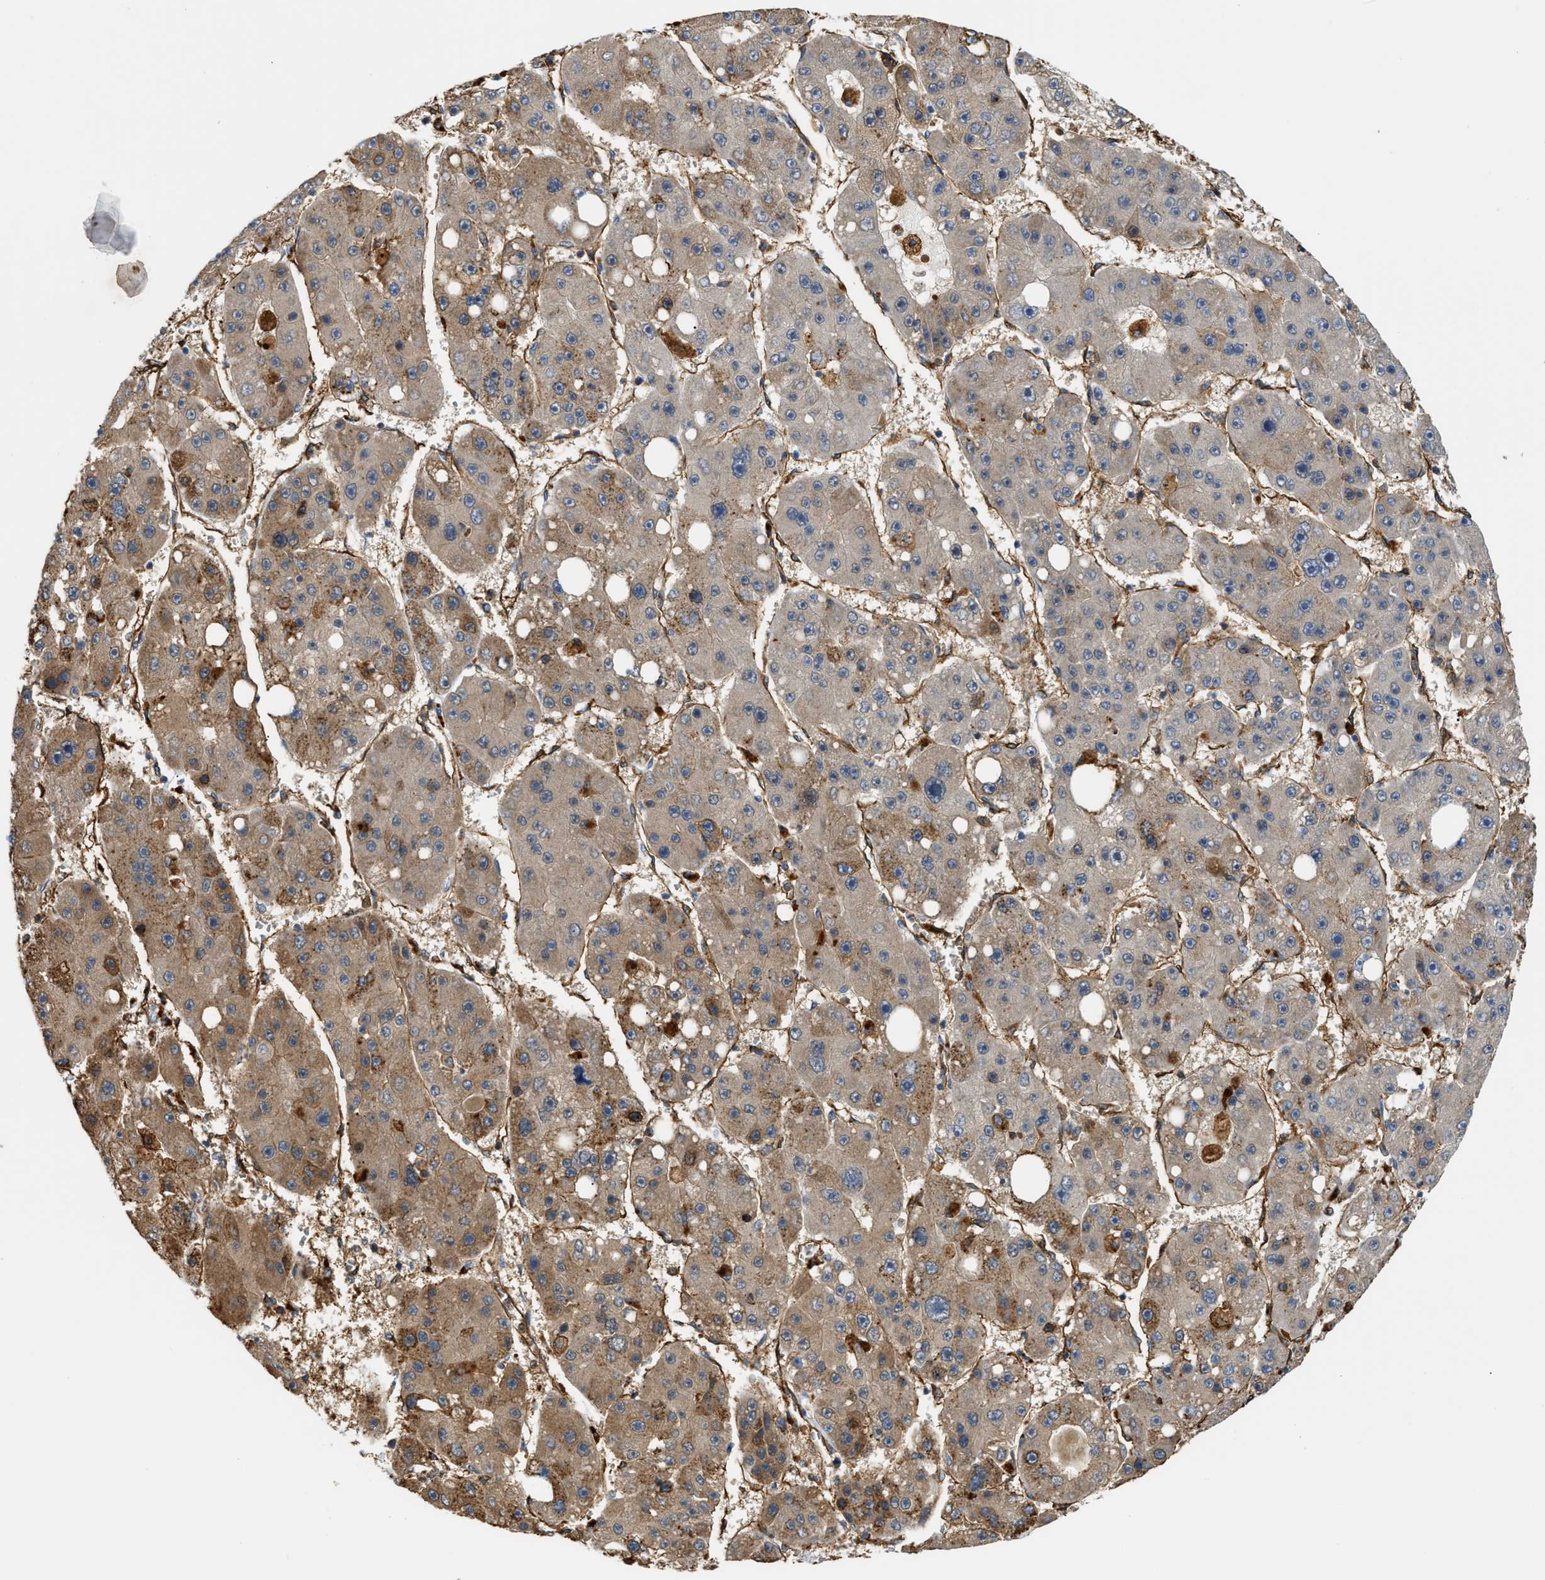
{"staining": {"intensity": "moderate", "quantity": "<25%", "location": "cytoplasmic/membranous"}, "tissue": "liver cancer", "cell_type": "Tumor cells", "image_type": "cancer", "snomed": [{"axis": "morphology", "description": "Carcinoma, Hepatocellular, NOS"}, {"axis": "topography", "description": "Liver"}], "caption": "Tumor cells demonstrate low levels of moderate cytoplasmic/membranous staining in about <25% of cells in liver cancer.", "gene": "DDHD2", "patient": {"sex": "female", "age": 61}}